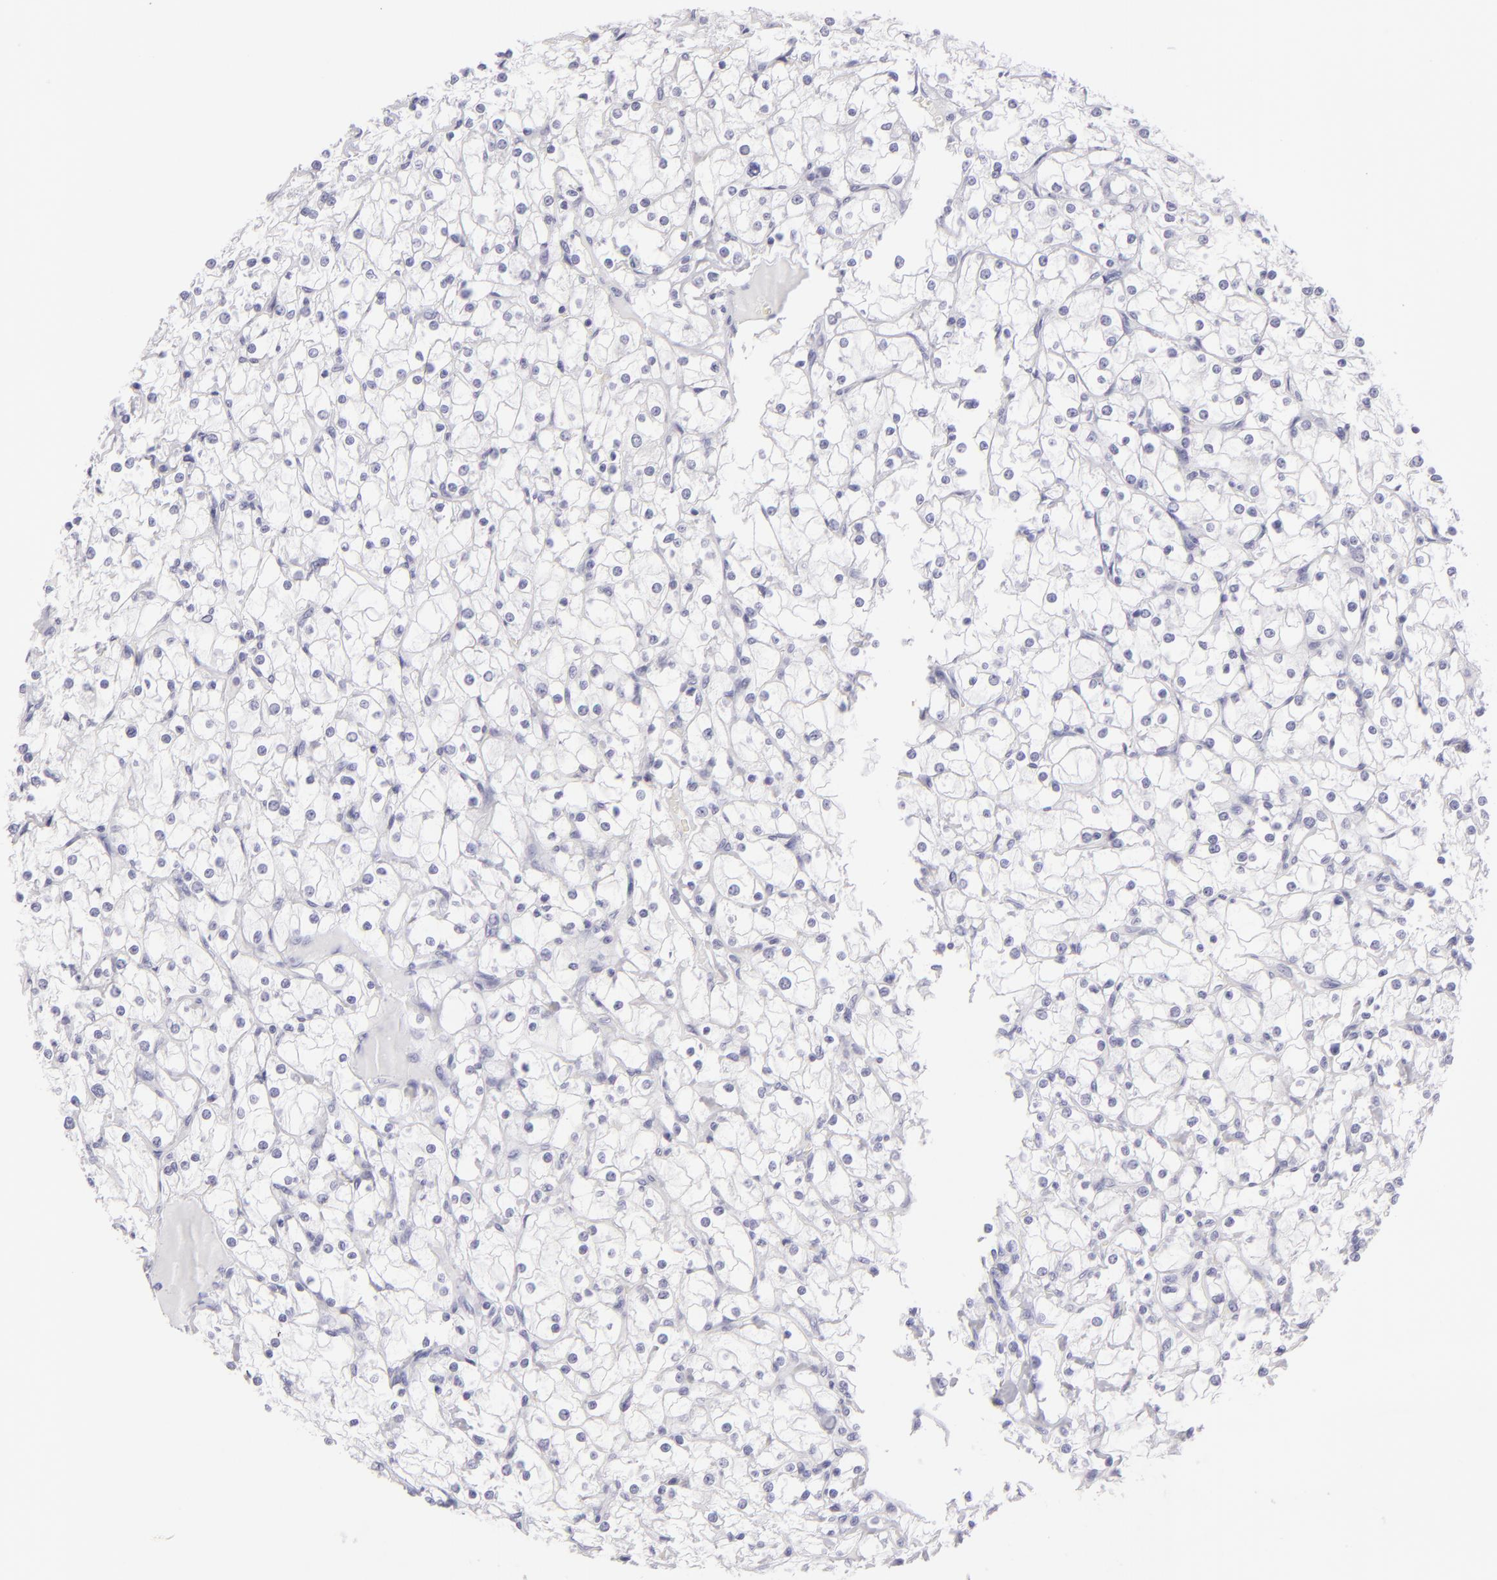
{"staining": {"intensity": "negative", "quantity": "none", "location": "none"}, "tissue": "renal cancer", "cell_type": "Tumor cells", "image_type": "cancer", "snomed": [{"axis": "morphology", "description": "Adenocarcinoma, NOS"}, {"axis": "topography", "description": "Kidney"}], "caption": "A high-resolution histopathology image shows immunohistochemistry (IHC) staining of renal cancer, which displays no significant expression in tumor cells.", "gene": "DLG4", "patient": {"sex": "female", "age": 73}}